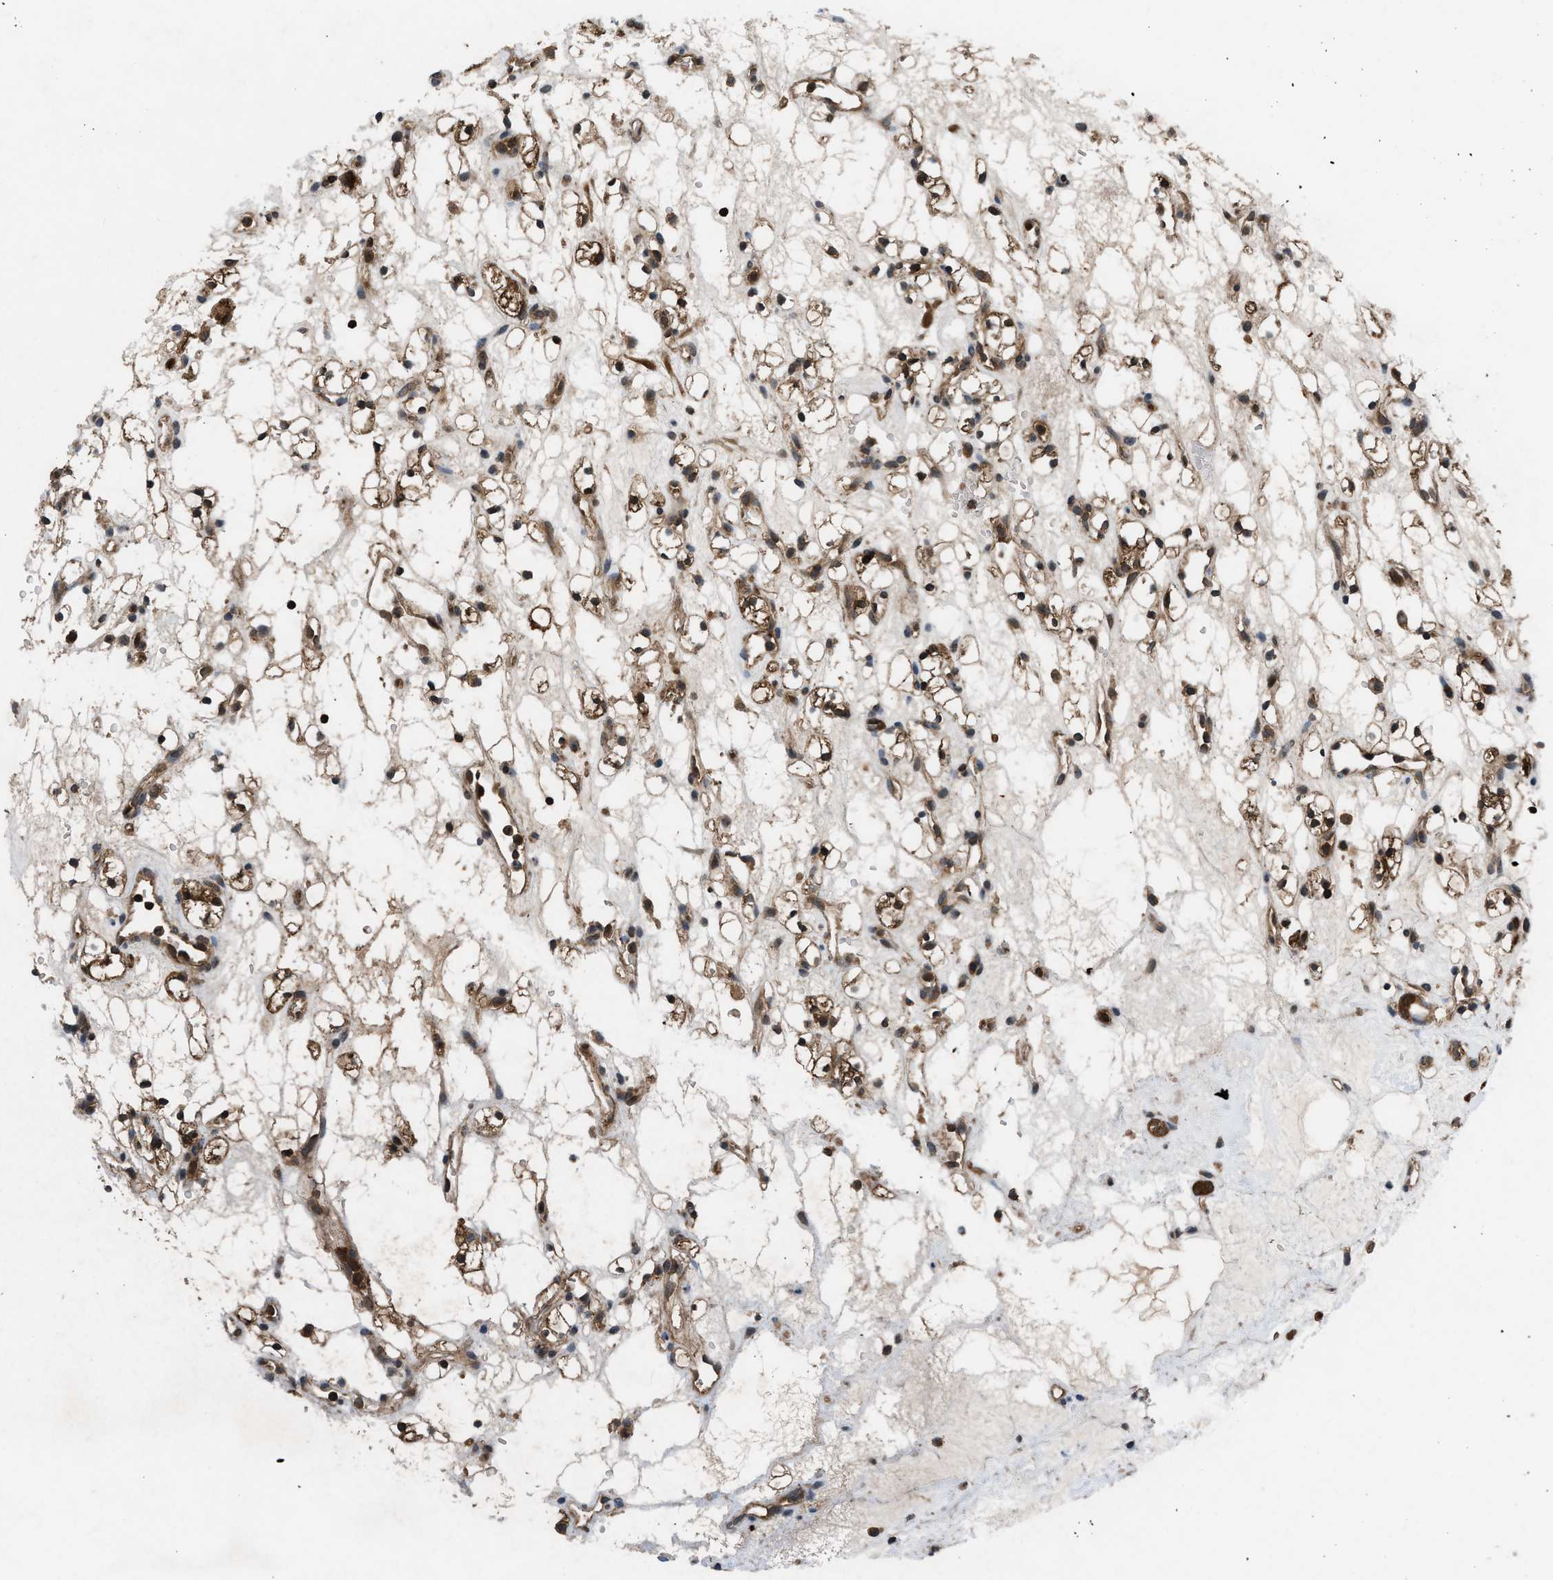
{"staining": {"intensity": "strong", "quantity": ">75%", "location": "cytoplasmic/membranous,nuclear"}, "tissue": "renal cancer", "cell_type": "Tumor cells", "image_type": "cancer", "snomed": [{"axis": "morphology", "description": "Adenocarcinoma, NOS"}, {"axis": "topography", "description": "Kidney"}], "caption": "Adenocarcinoma (renal) stained for a protein demonstrates strong cytoplasmic/membranous and nuclear positivity in tumor cells.", "gene": "OXSR1", "patient": {"sex": "female", "age": 60}}